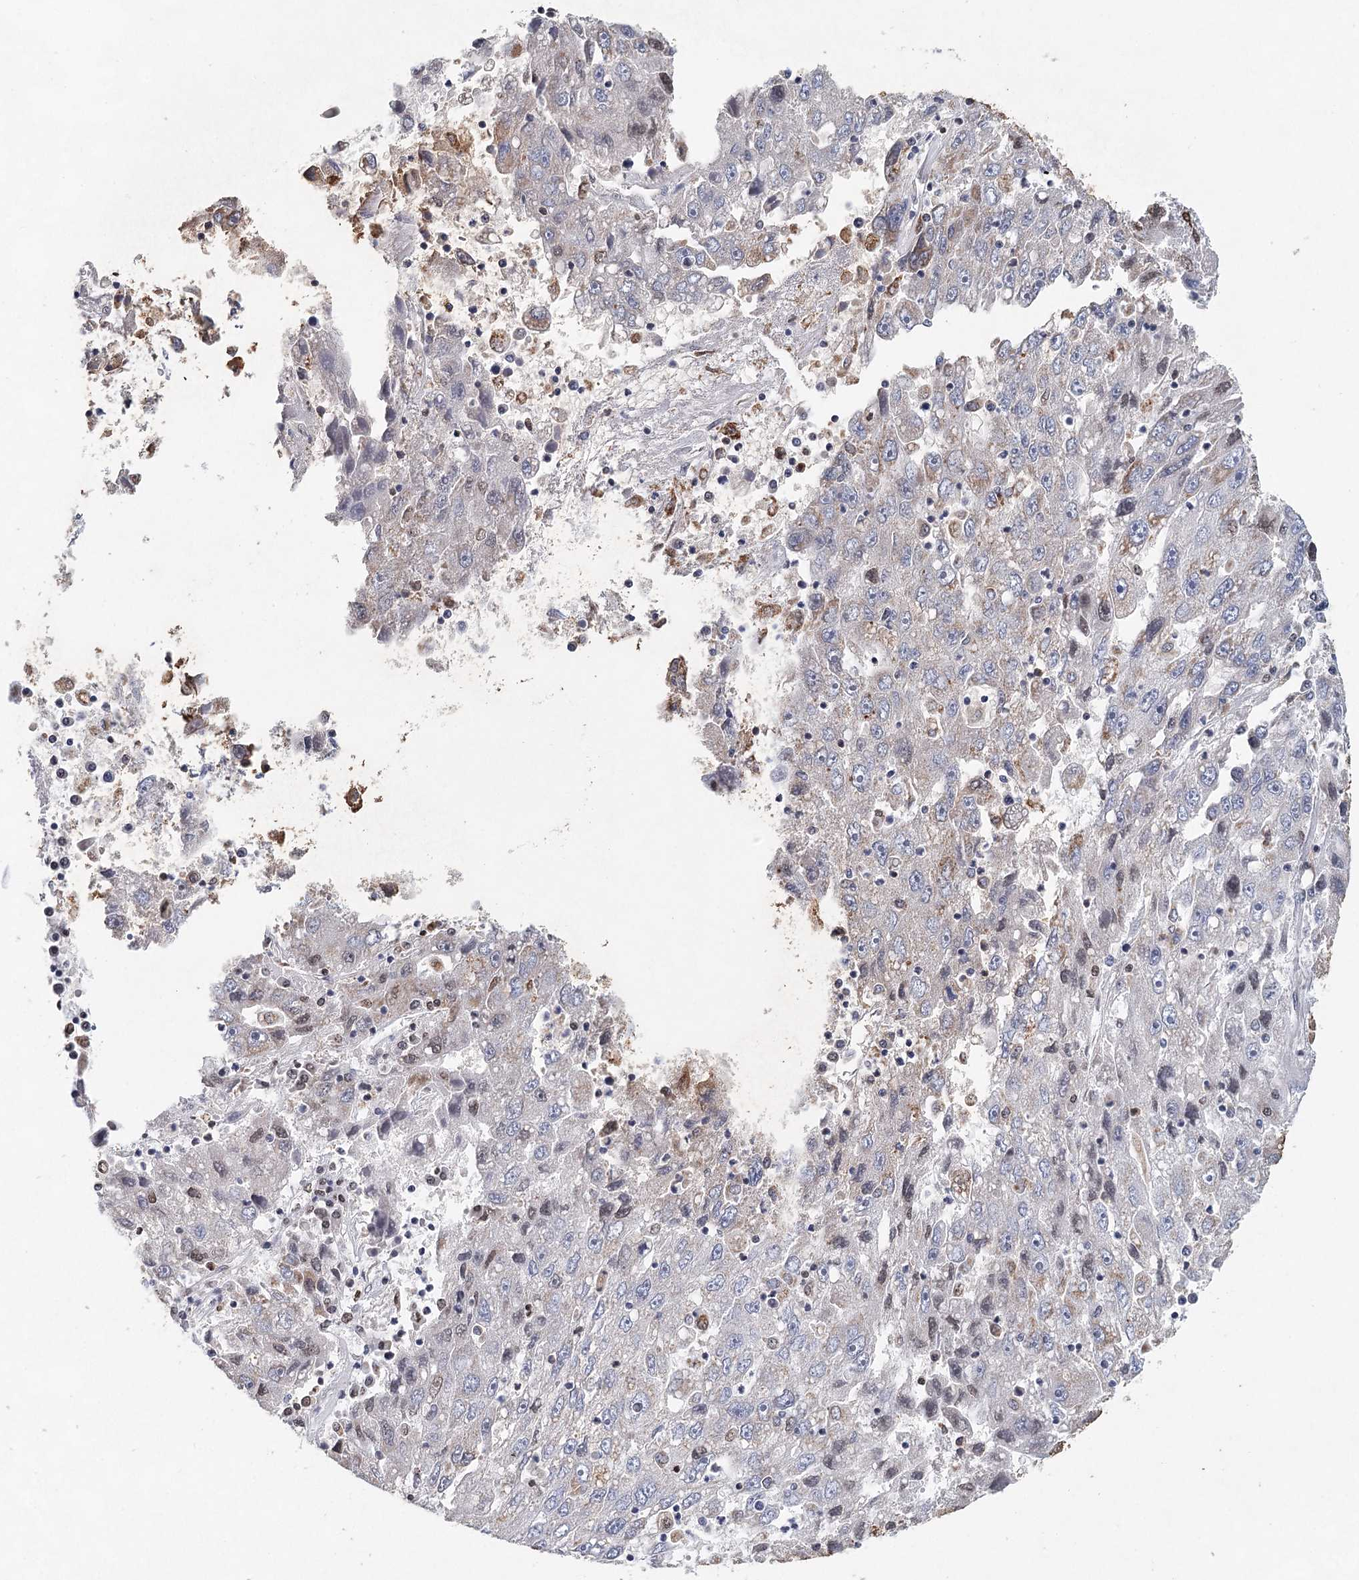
{"staining": {"intensity": "moderate", "quantity": "25%-75%", "location": "nuclear"}, "tissue": "liver cancer", "cell_type": "Tumor cells", "image_type": "cancer", "snomed": [{"axis": "morphology", "description": "Carcinoma, Hepatocellular, NOS"}, {"axis": "topography", "description": "Liver"}], "caption": "High-power microscopy captured an immunohistochemistry (IHC) image of liver hepatocellular carcinoma, revealing moderate nuclear staining in approximately 25%-75% of tumor cells. The protein is shown in brown color, while the nuclei are stained blue.", "gene": "XPO6", "patient": {"sex": "male", "age": 49}}